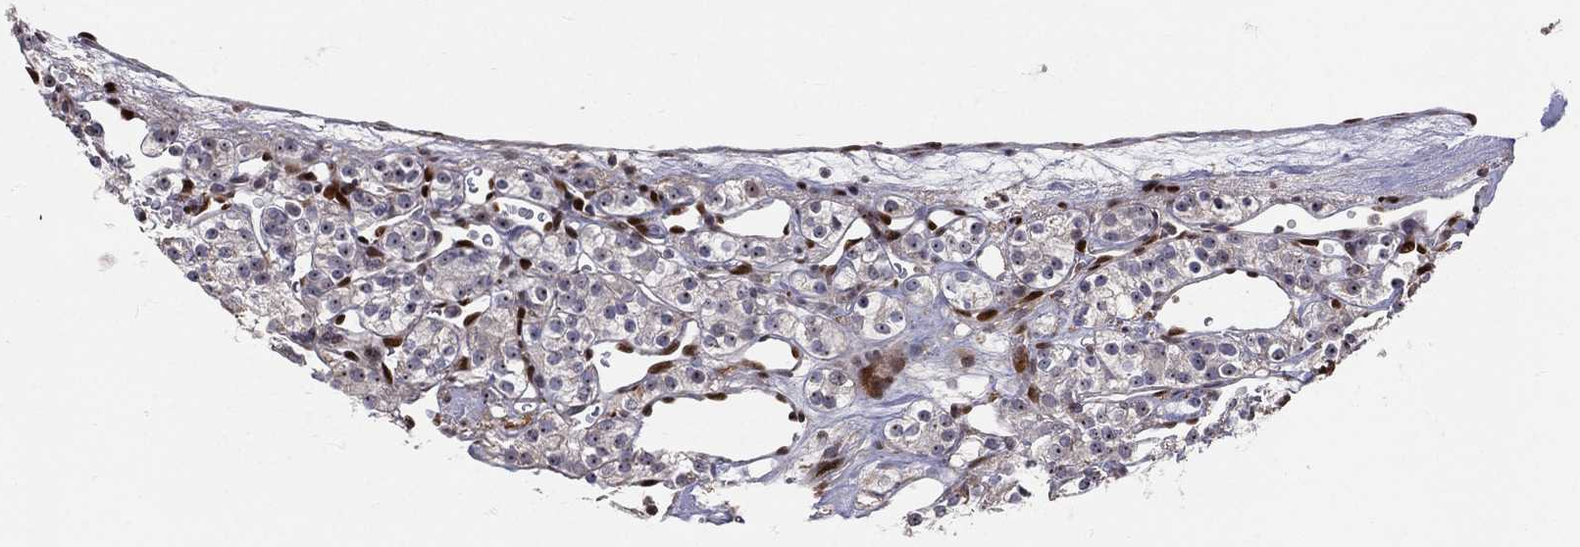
{"staining": {"intensity": "negative", "quantity": "none", "location": "none"}, "tissue": "renal cancer", "cell_type": "Tumor cells", "image_type": "cancer", "snomed": [{"axis": "morphology", "description": "Adenocarcinoma, NOS"}, {"axis": "topography", "description": "Kidney"}], "caption": "Immunohistochemistry (IHC) of renal adenocarcinoma displays no staining in tumor cells.", "gene": "ZEB1", "patient": {"sex": "male", "age": 77}}